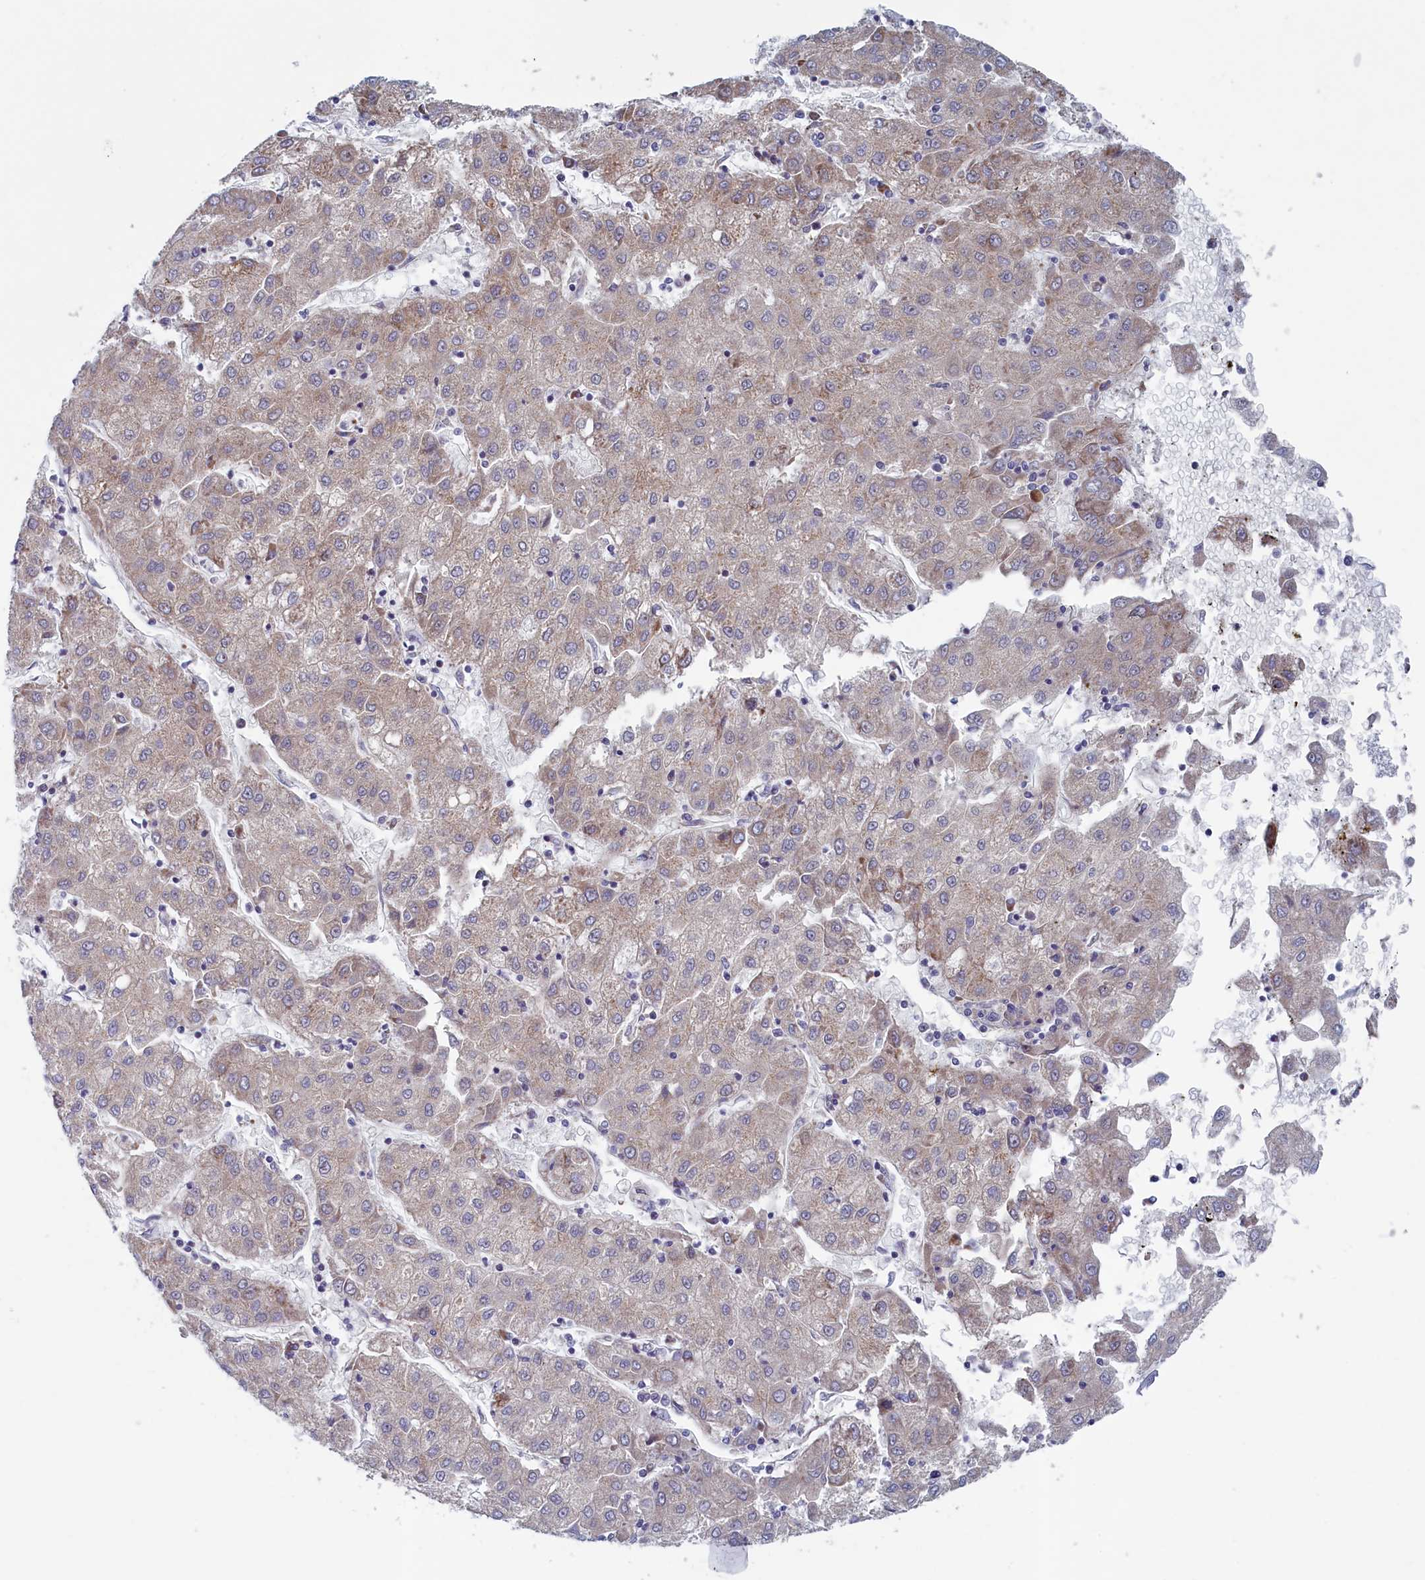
{"staining": {"intensity": "weak", "quantity": "<25%", "location": "cytoplasmic/membranous"}, "tissue": "liver cancer", "cell_type": "Tumor cells", "image_type": "cancer", "snomed": [{"axis": "morphology", "description": "Carcinoma, Hepatocellular, NOS"}, {"axis": "topography", "description": "Liver"}], "caption": "Tumor cells are negative for brown protein staining in liver hepatocellular carcinoma.", "gene": "MTFMT", "patient": {"sex": "male", "age": 72}}